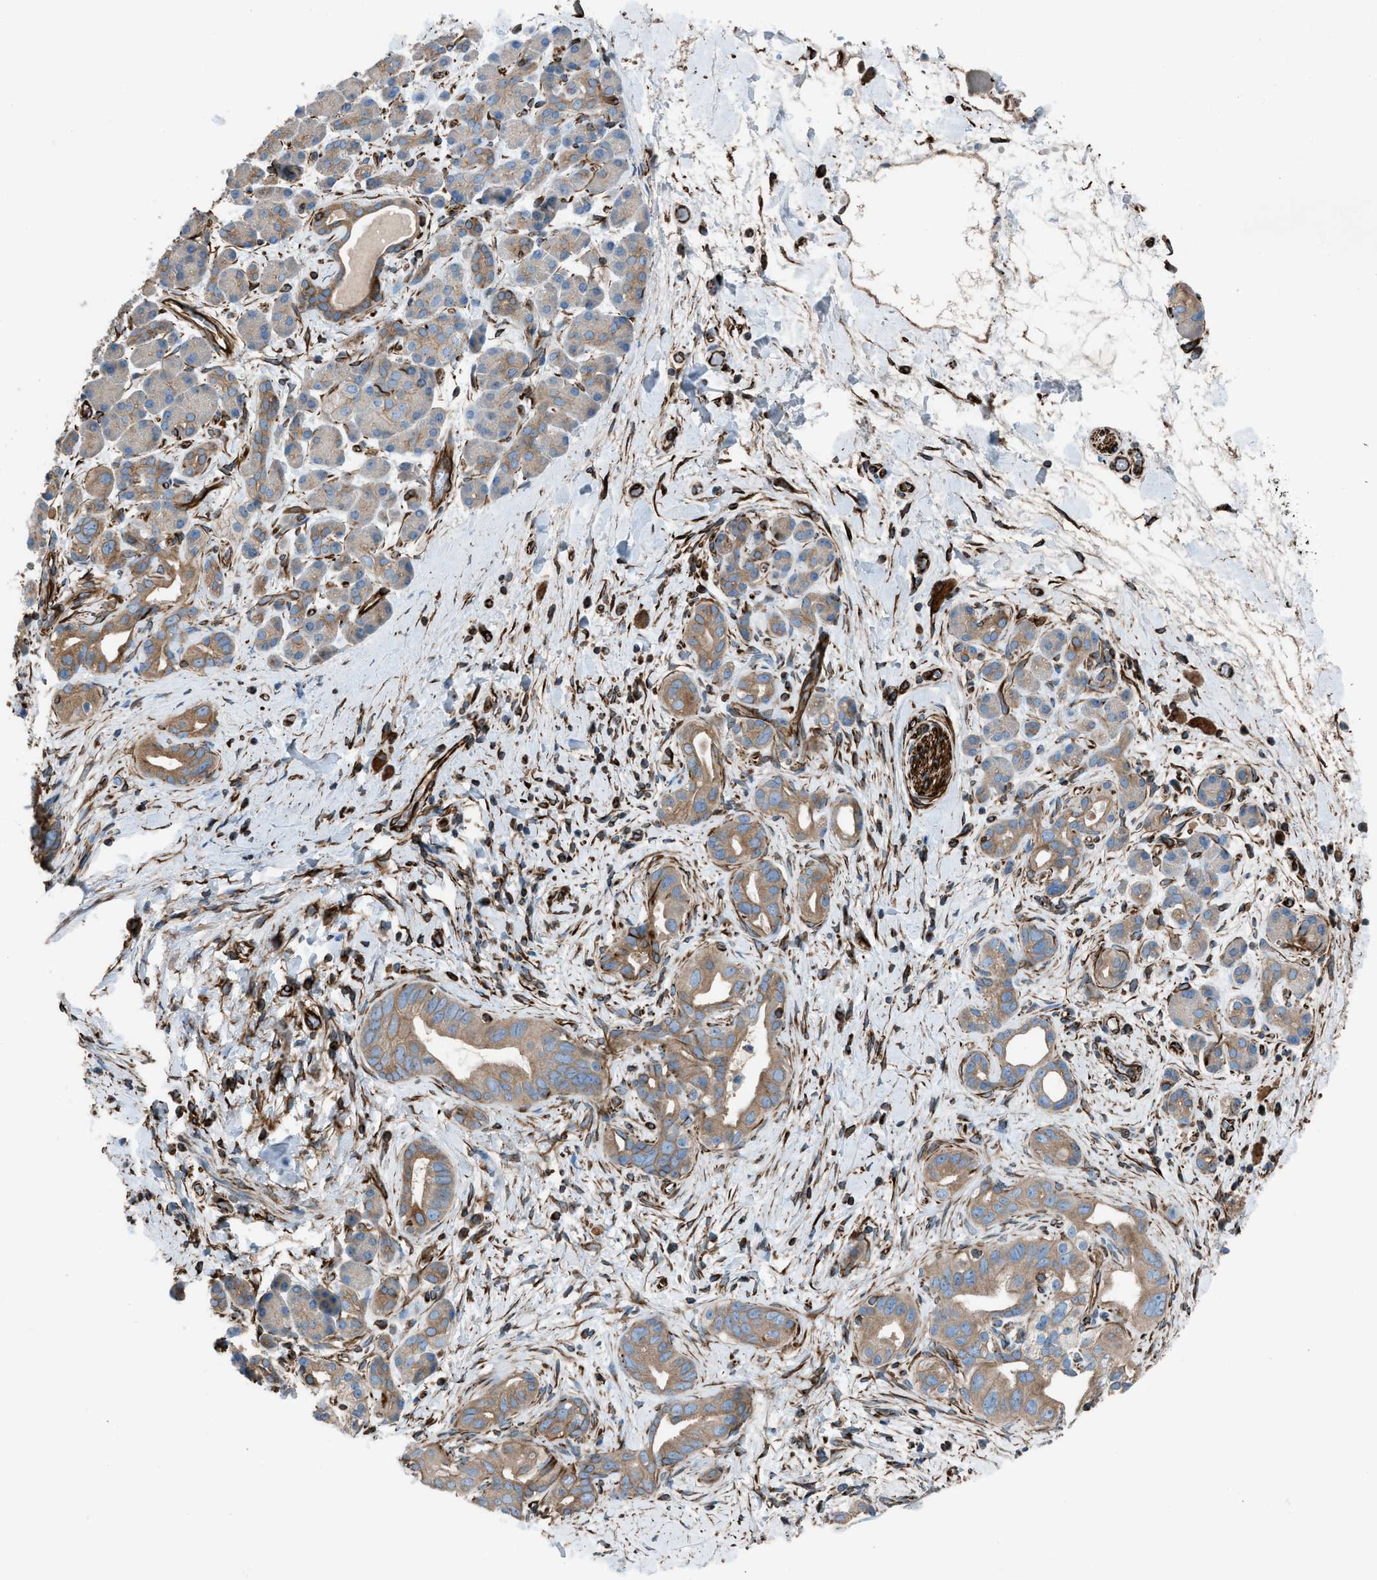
{"staining": {"intensity": "moderate", "quantity": ">75%", "location": "cytoplasmic/membranous"}, "tissue": "pancreatic cancer", "cell_type": "Tumor cells", "image_type": "cancer", "snomed": [{"axis": "morphology", "description": "Adenocarcinoma, NOS"}, {"axis": "topography", "description": "Pancreas"}], "caption": "Tumor cells demonstrate medium levels of moderate cytoplasmic/membranous positivity in approximately >75% of cells in human pancreatic cancer (adenocarcinoma). (DAB IHC, brown staining for protein, blue staining for nuclei).", "gene": "CABP7", "patient": {"sex": "male", "age": 55}}